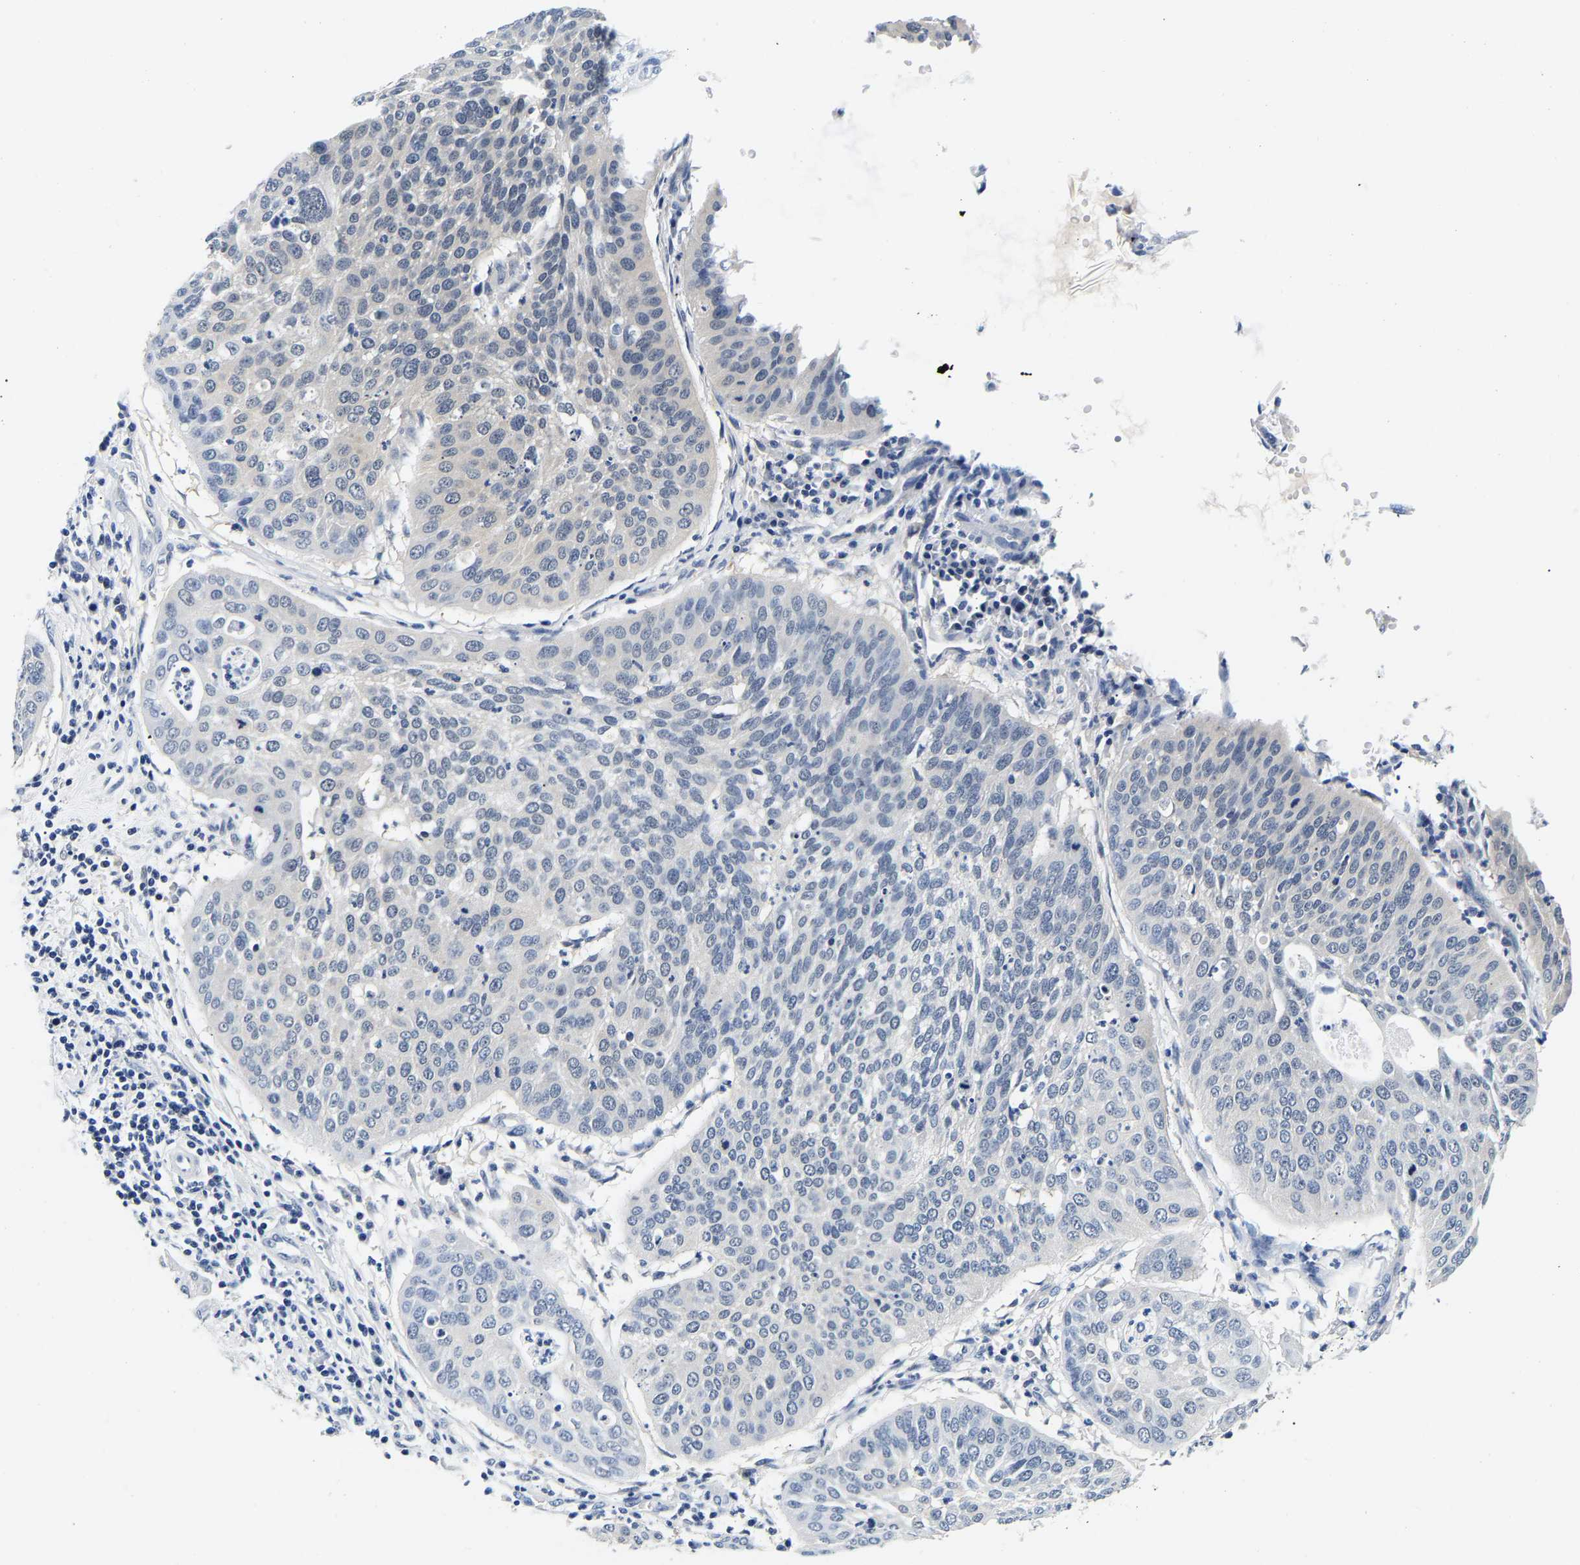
{"staining": {"intensity": "negative", "quantity": "none", "location": "none"}, "tissue": "cervical cancer", "cell_type": "Tumor cells", "image_type": "cancer", "snomed": [{"axis": "morphology", "description": "Normal tissue, NOS"}, {"axis": "morphology", "description": "Squamous cell carcinoma, NOS"}, {"axis": "topography", "description": "Cervix"}], "caption": "This is a micrograph of IHC staining of cervical cancer, which shows no staining in tumor cells.", "gene": "UCHL3", "patient": {"sex": "female", "age": 39}}